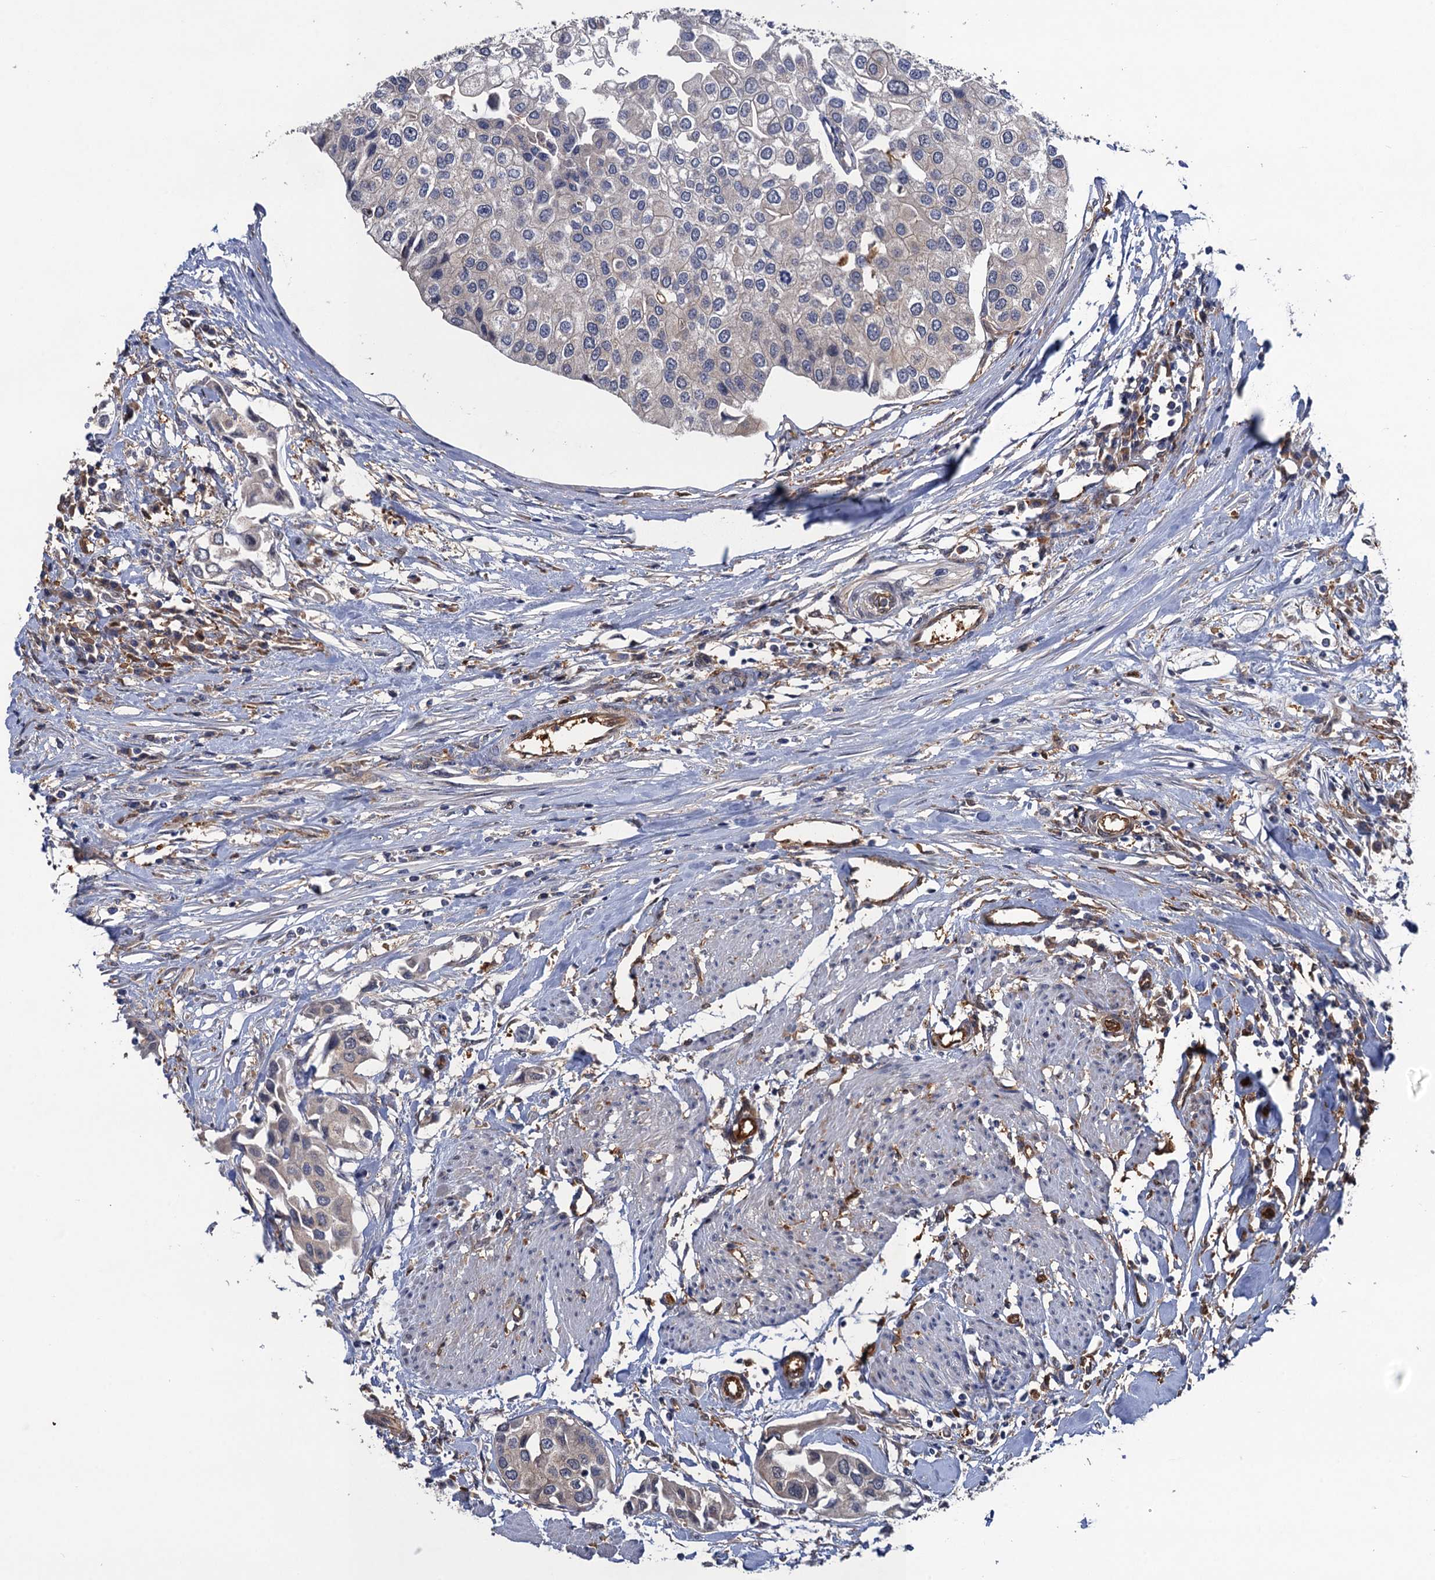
{"staining": {"intensity": "weak", "quantity": "<25%", "location": "cytoplasmic/membranous"}, "tissue": "urothelial cancer", "cell_type": "Tumor cells", "image_type": "cancer", "snomed": [{"axis": "morphology", "description": "Urothelial carcinoma, High grade"}, {"axis": "topography", "description": "Urinary bladder"}], "caption": "Immunohistochemistry (IHC) of urothelial cancer displays no staining in tumor cells.", "gene": "NEK8", "patient": {"sex": "male", "age": 64}}